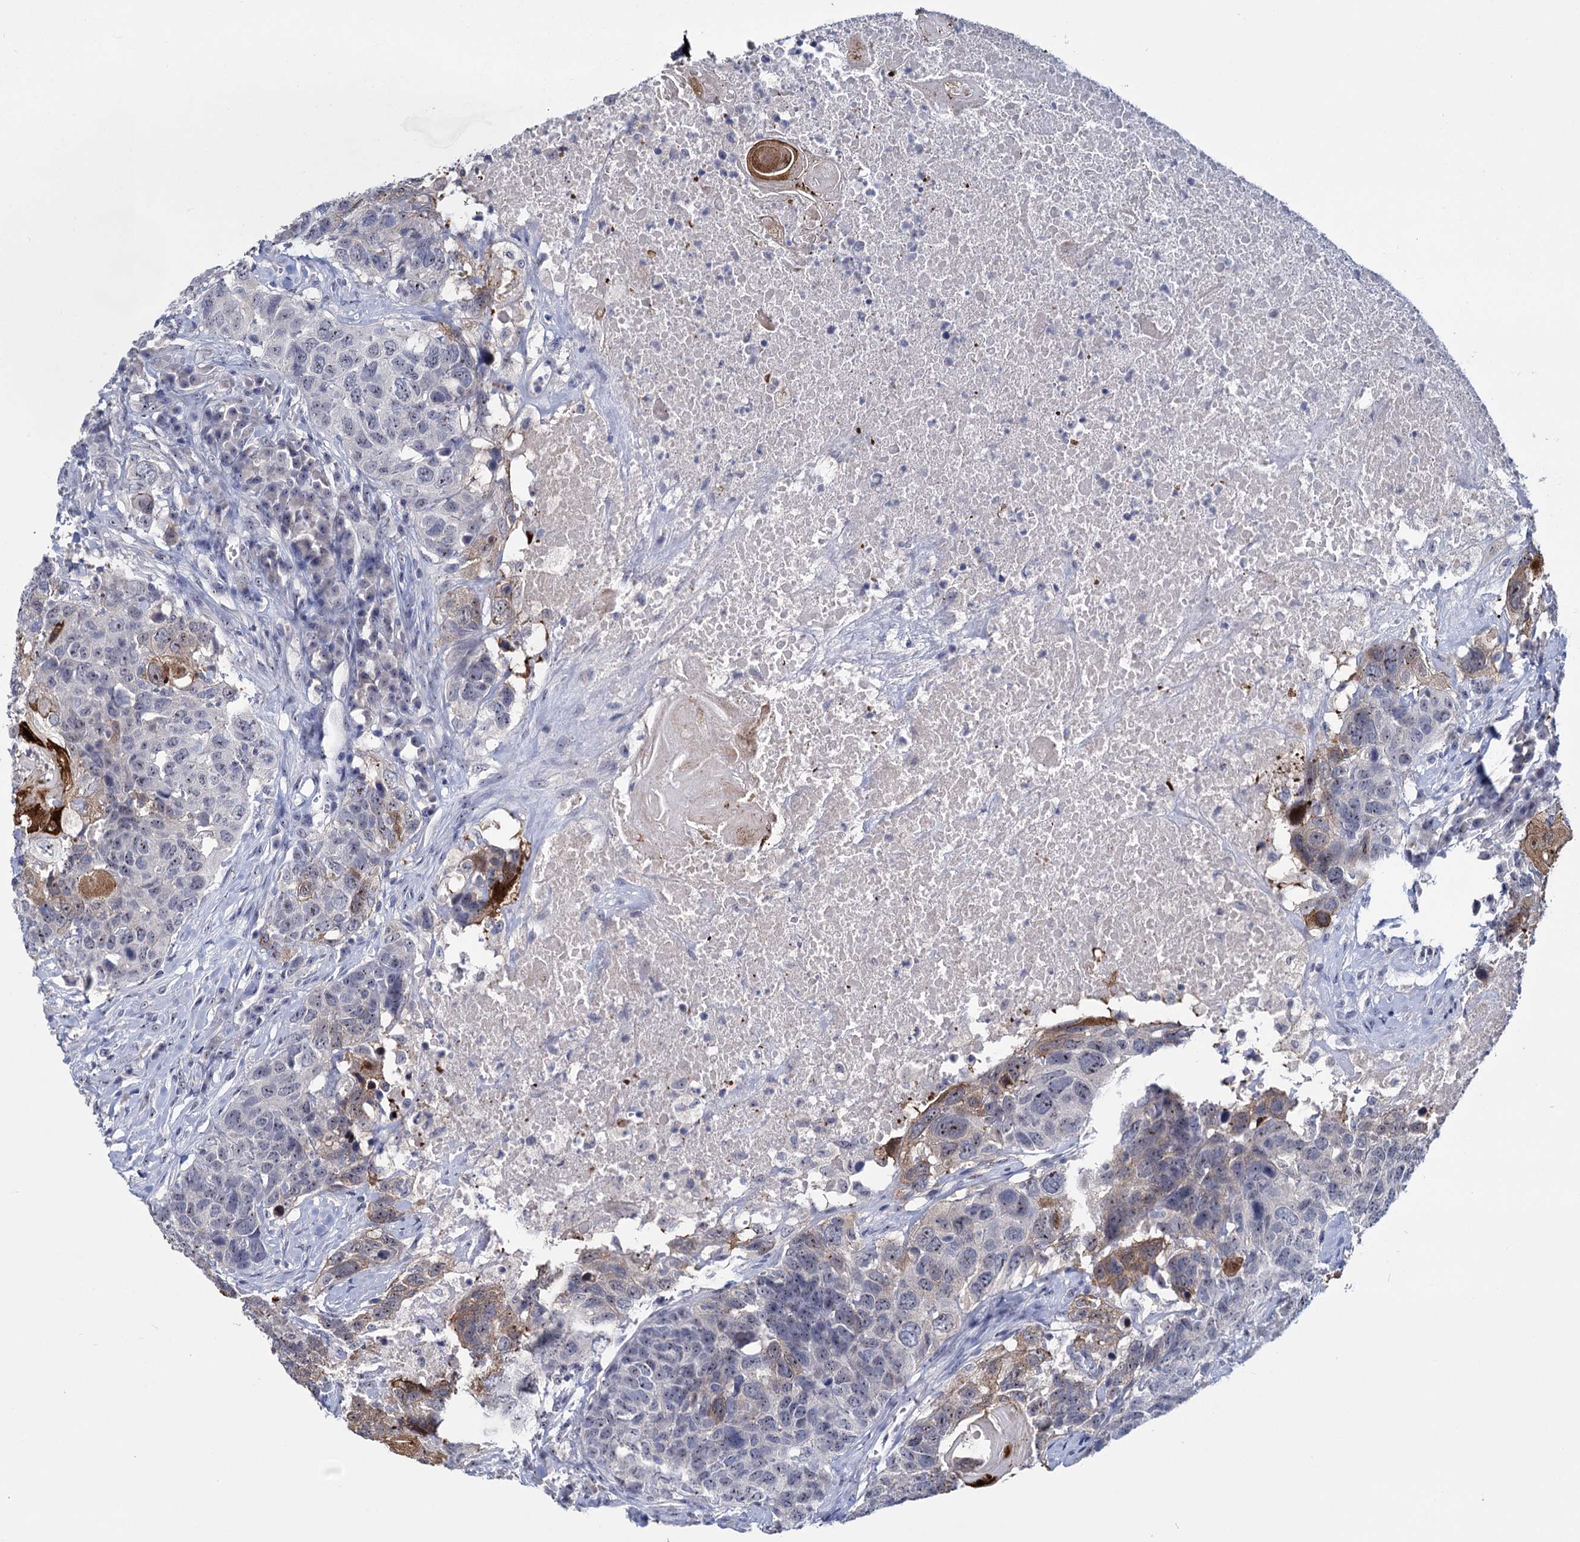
{"staining": {"intensity": "strong", "quantity": "<25%", "location": "cytoplasmic/membranous,nuclear"}, "tissue": "head and neck cancer", "cell_type": "Tumor cells", "image_type": "cancer", "snomed": [{"axis": "morphology", "description": "Squamous cell carcinoma, NOS"}, {"axis": "topography", "description": "Head-Neck"}], "caption": "The micrograph displays a brown stain indicating the presence of a protein in the cytoplasmic/membranous and nuclear of tumor cells in head and neck cancer.", "gene": "SFN", "patient": {"sex": "male", "age": 66}}